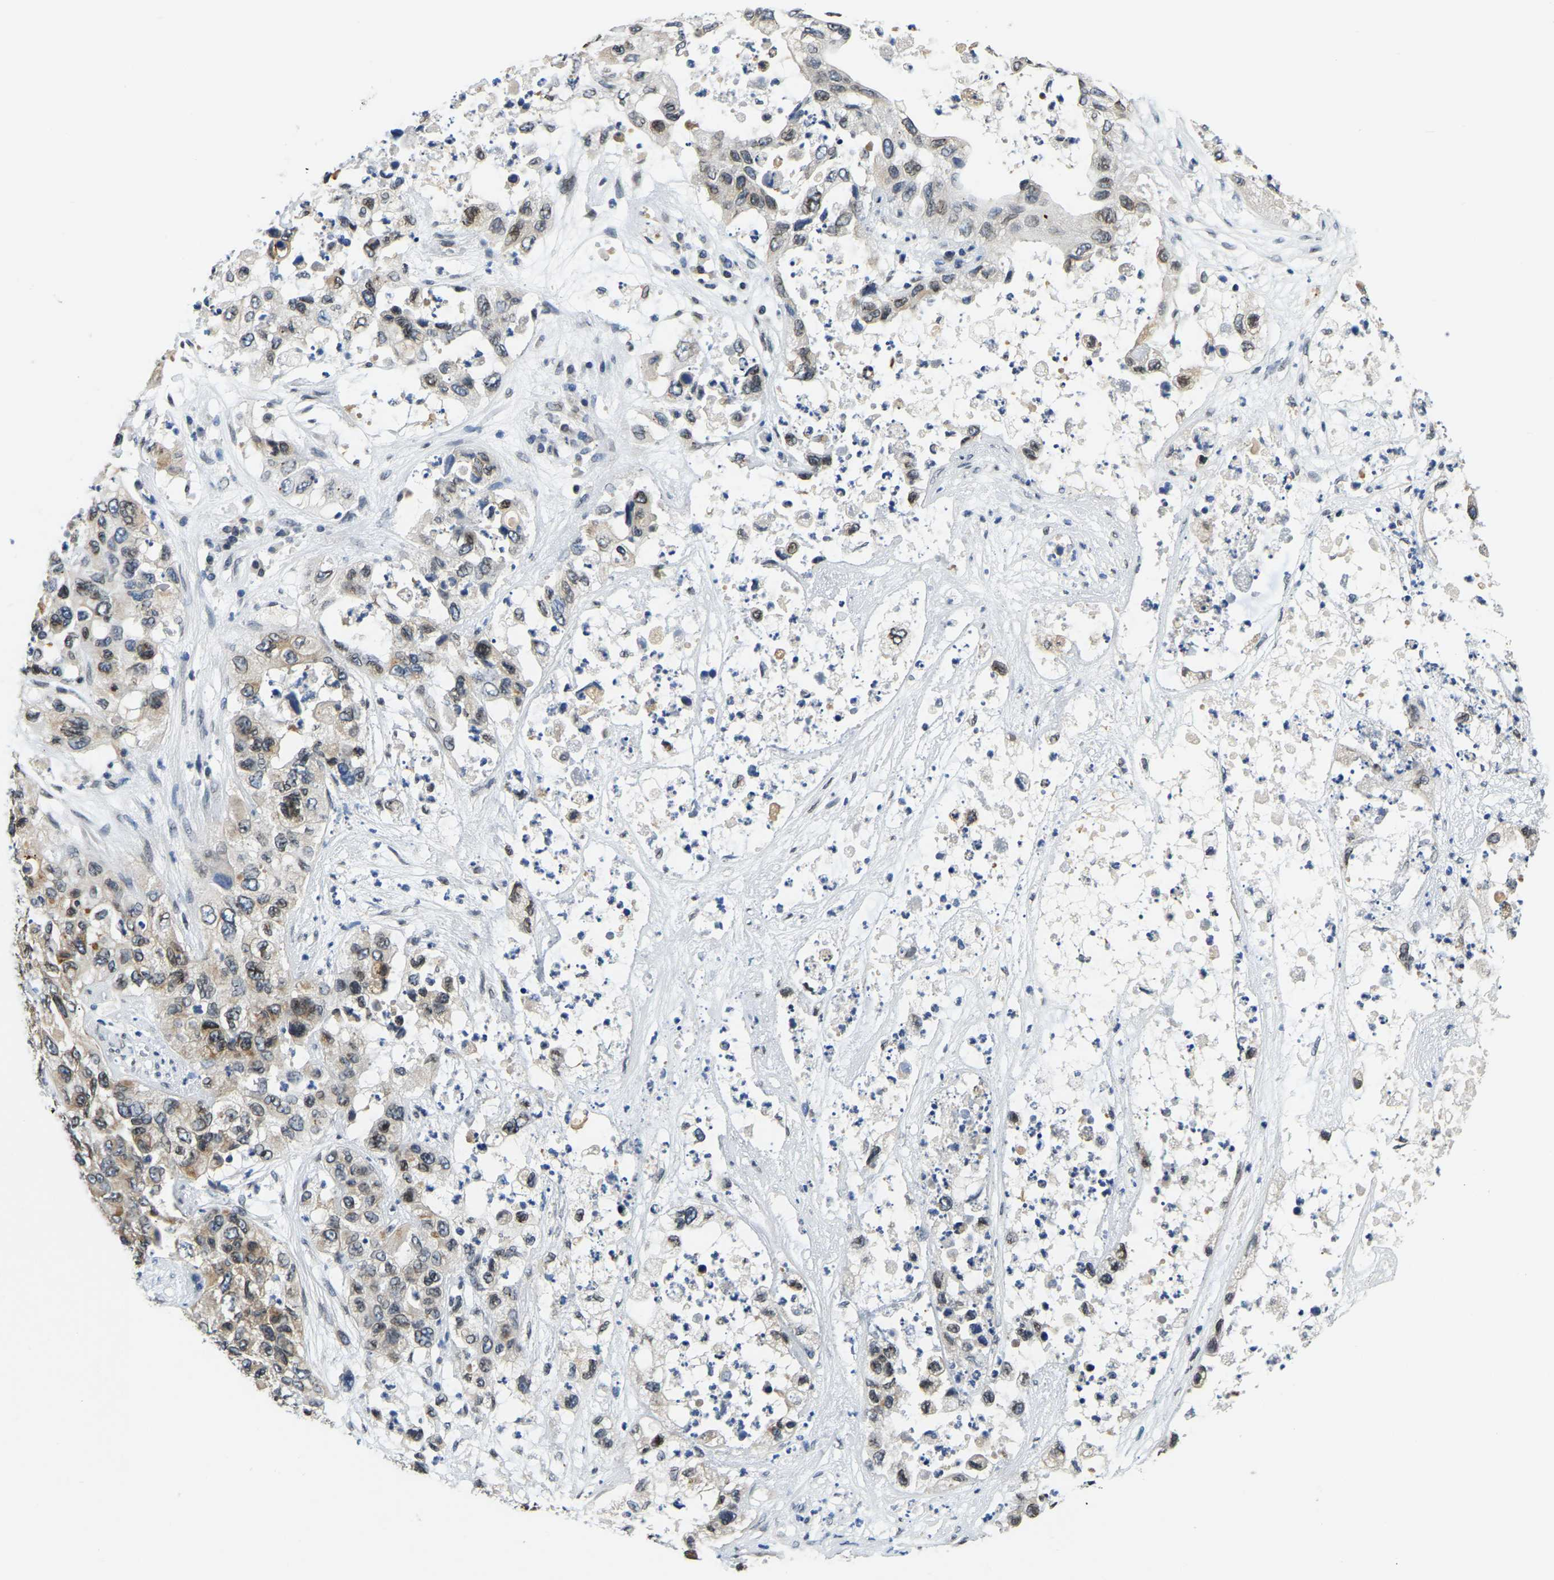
{"staining": {"intensity": "weak", "quantity": ">75%", "location": "cytoplasmic/membranous,nuclear"}, "tissue": "pancreatic cancer", "cell_type": "Tumor cells", "image_type": "cancer", "snomed": [{"axis": "morphology", "description": "Adenocarcinoma, NOS"}, {"axis": "topography", "description": "Pancreas"}], "caption": "Protein analysis of adenocarcinoma (pancreatic) tissue reveals weak cytoplasmic/membranous and nuclear staining in about >75% of tumor cells.", "gene": "RANBP2", "patient": {"sex": "female", "age": 78}}